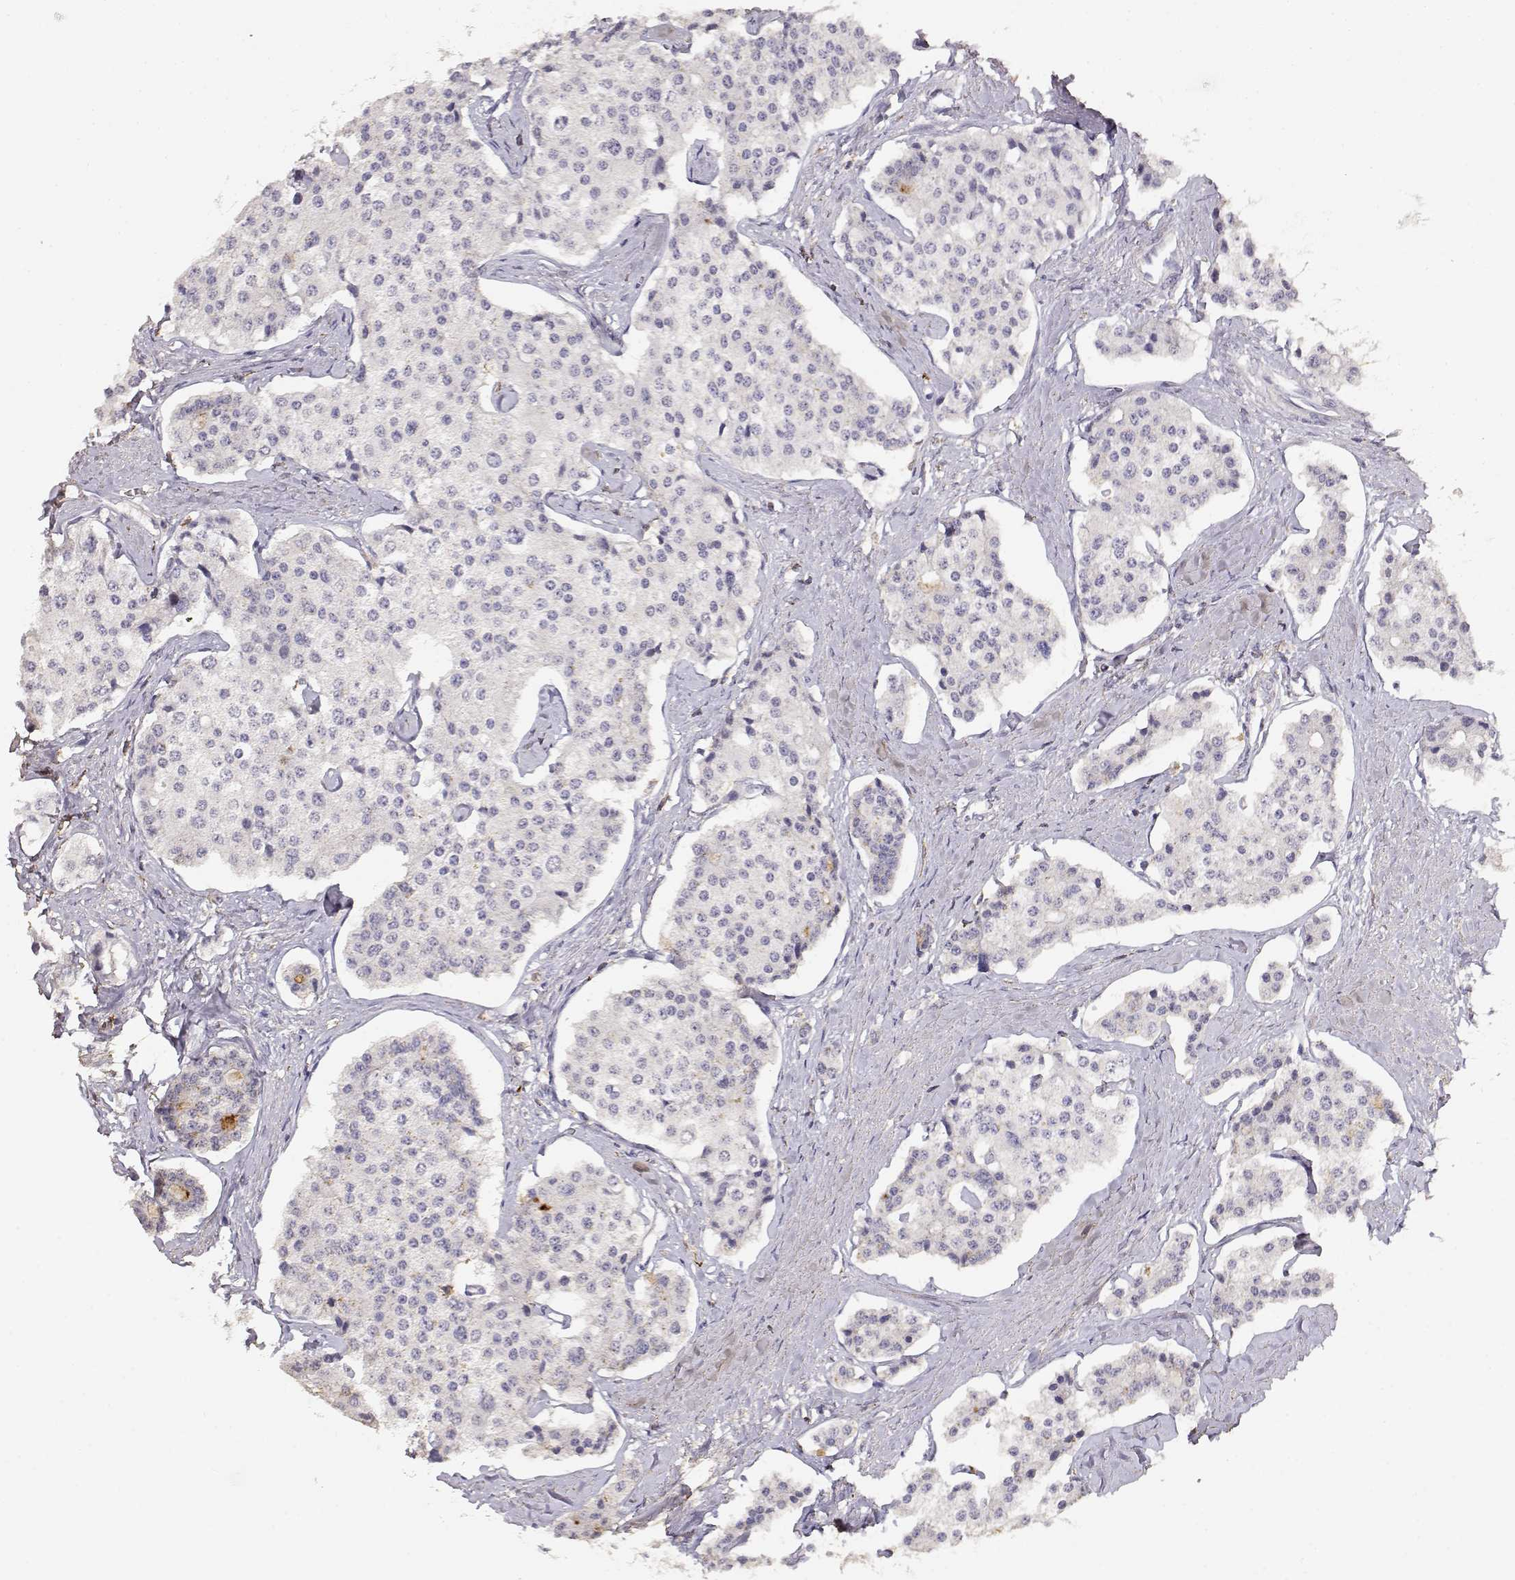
{"staining": {"intensity": "negative", "quantity": "none", "location": "none"}, "tissue": "carcinoid", "cell_type": "Tumor cells", "image_type": "cancer", "snomed": [{"axis": "morphology", "description": "Carcinoid, malignant, NOS"}, {"axis": "topography", "description": "Small intestine"}], "caption": "Immunohistochemistry histopathology image of carcinoid (malignant) stained for a protein (brown), which shows no staining in tumor cells. The staining was performed using DAB (3,3'-diaminobenzidine) to visualize the protein expression in brown, while the nuclei were stained in blue with hematoxylin (Magnification: 20x).", "gene": "TNFRSF10C", "patient": {"sex": "female", "age": 65}}